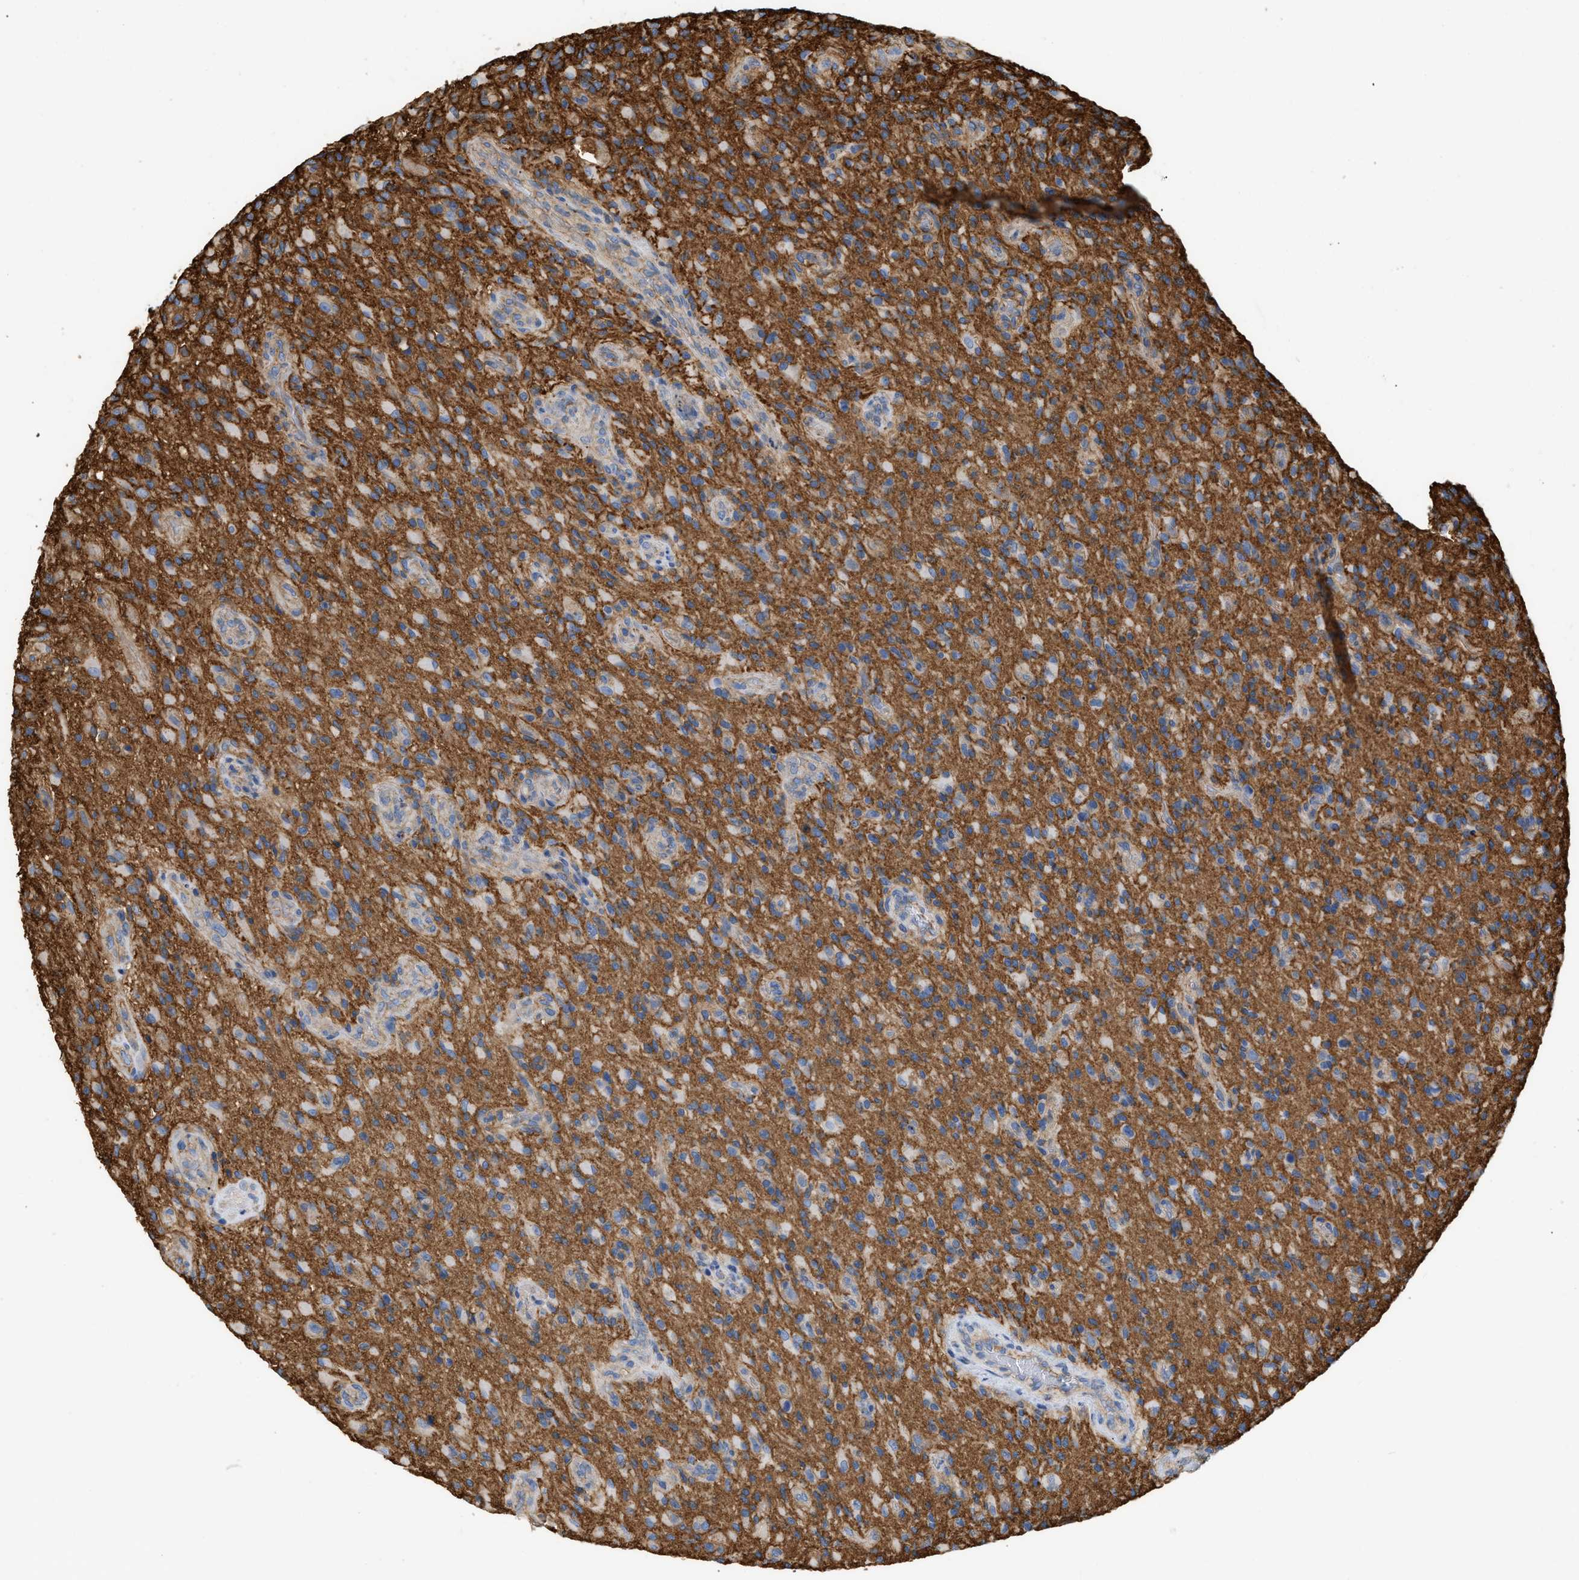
{"staining": {"intensity": "moderate", "quantity": ">75%", "location": "cytoplasmic/membranous"}, "tissue": "glioma", "cell_type": "Tumor cells", "image_type": "cancer", "snomed": [{"axis": "morphology", "description": "Glioma, malignant, High grade"}, {"axis": "topography", "description": "Brain"}], "caption": "This histopathology image reveals immunohistochemistry staining of human glioma, with medium moderate cytoplasmic/membranous positivity in approximately >75% of tumor cells.", "gene": "GNB4", "patient": {"sex": "male", "age": 71}}